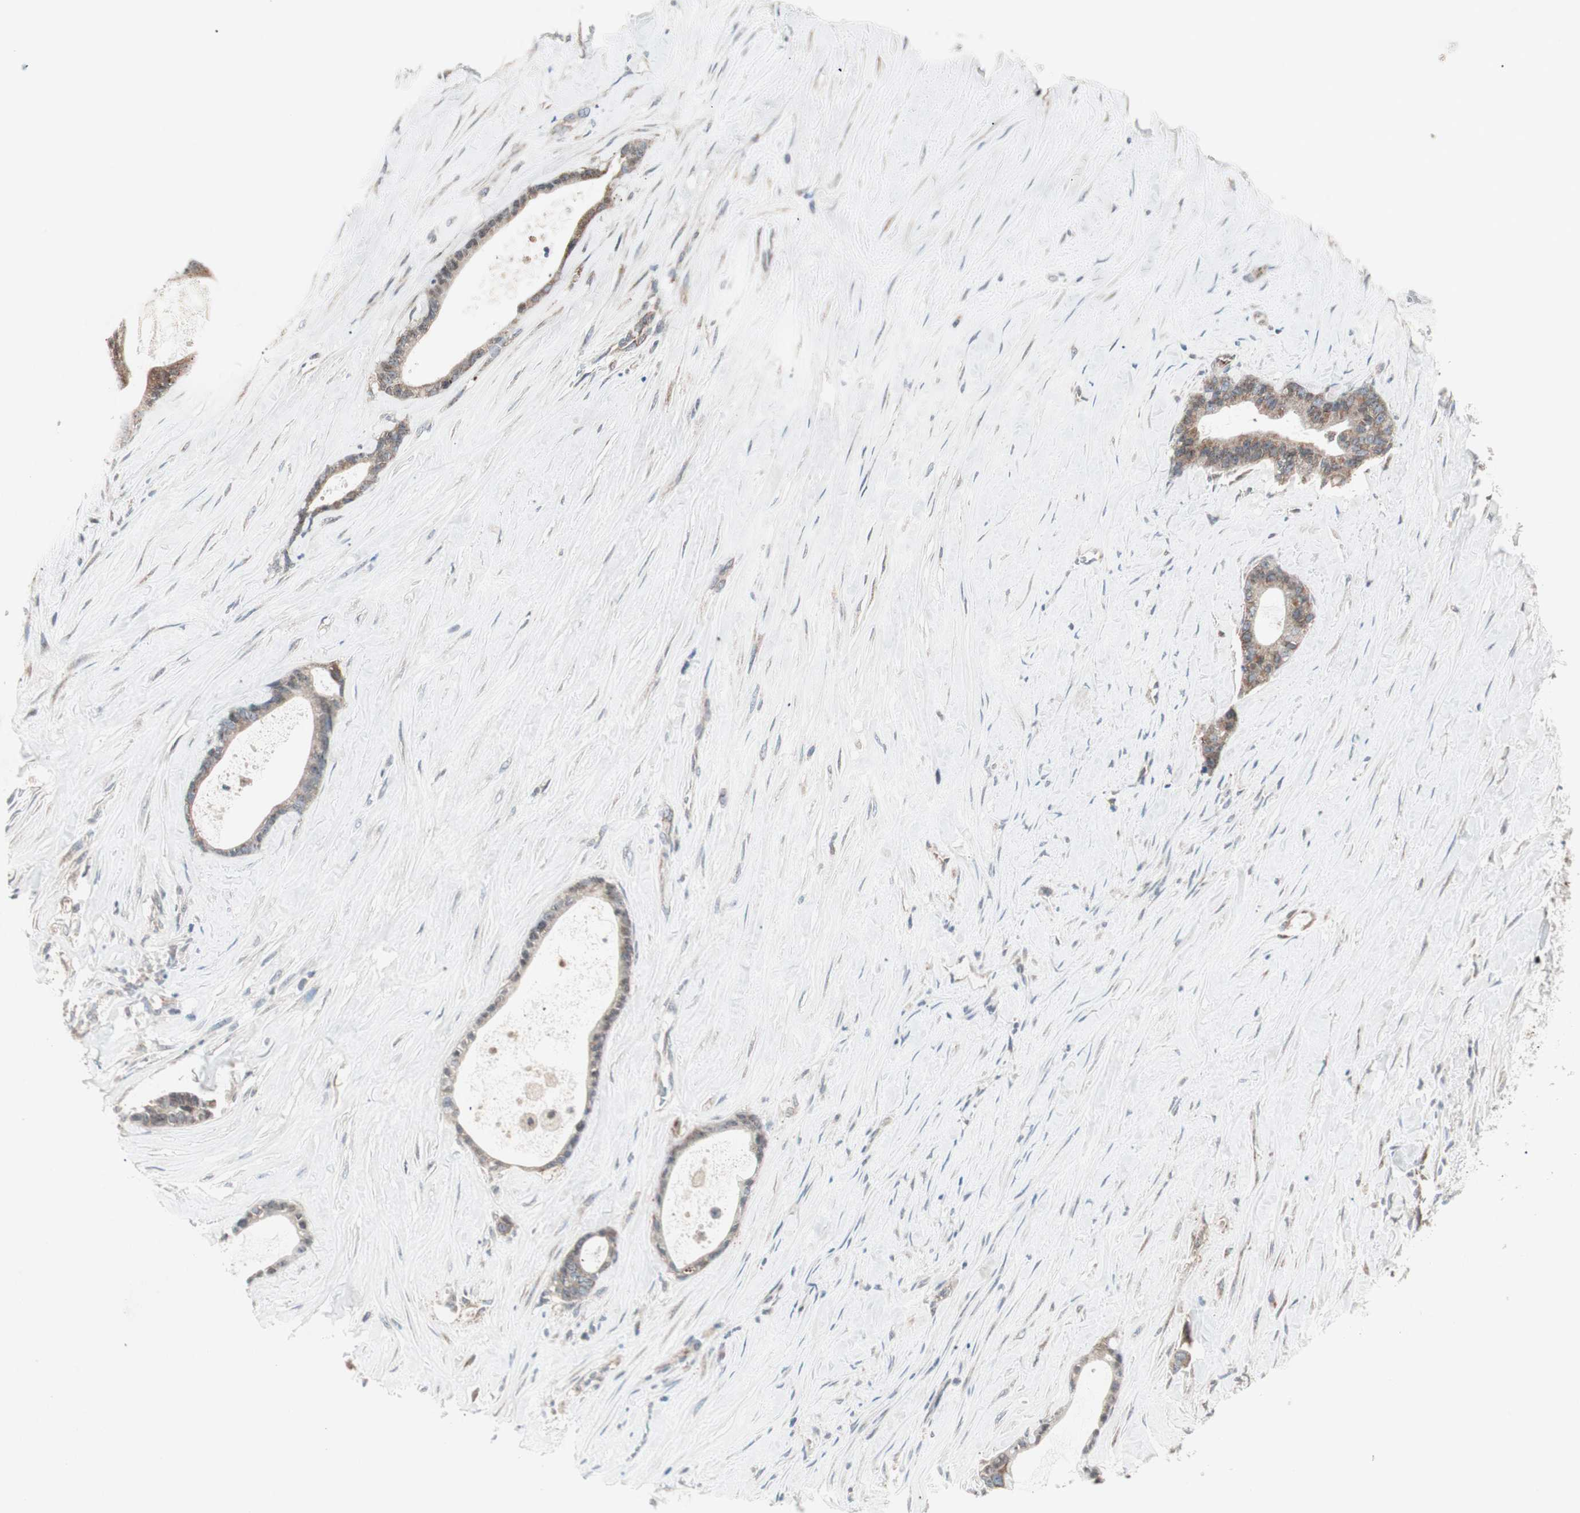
{"staining": {"intensity": "moderate", "quantity": ">75%", "location": "cytoplasmic/membranous"}, "tissue": "liver cancer", "cell_type": "Tumor cells", "image_type": "cancer", "snomed": [{"axis": "morphology", "description": "Cholangiocarcinoma"}, {"axis": "topography", "description": "Liver"}], "caption": "Protein expression by immunohistochemistry (IHC) reveals moderate cytoplasmic/membranous positivity in about >75% of tumor cells in cholangiocarcinoma (liver).", "gene": "CCL14", "patient": {"sex": "female", "age": 55}}